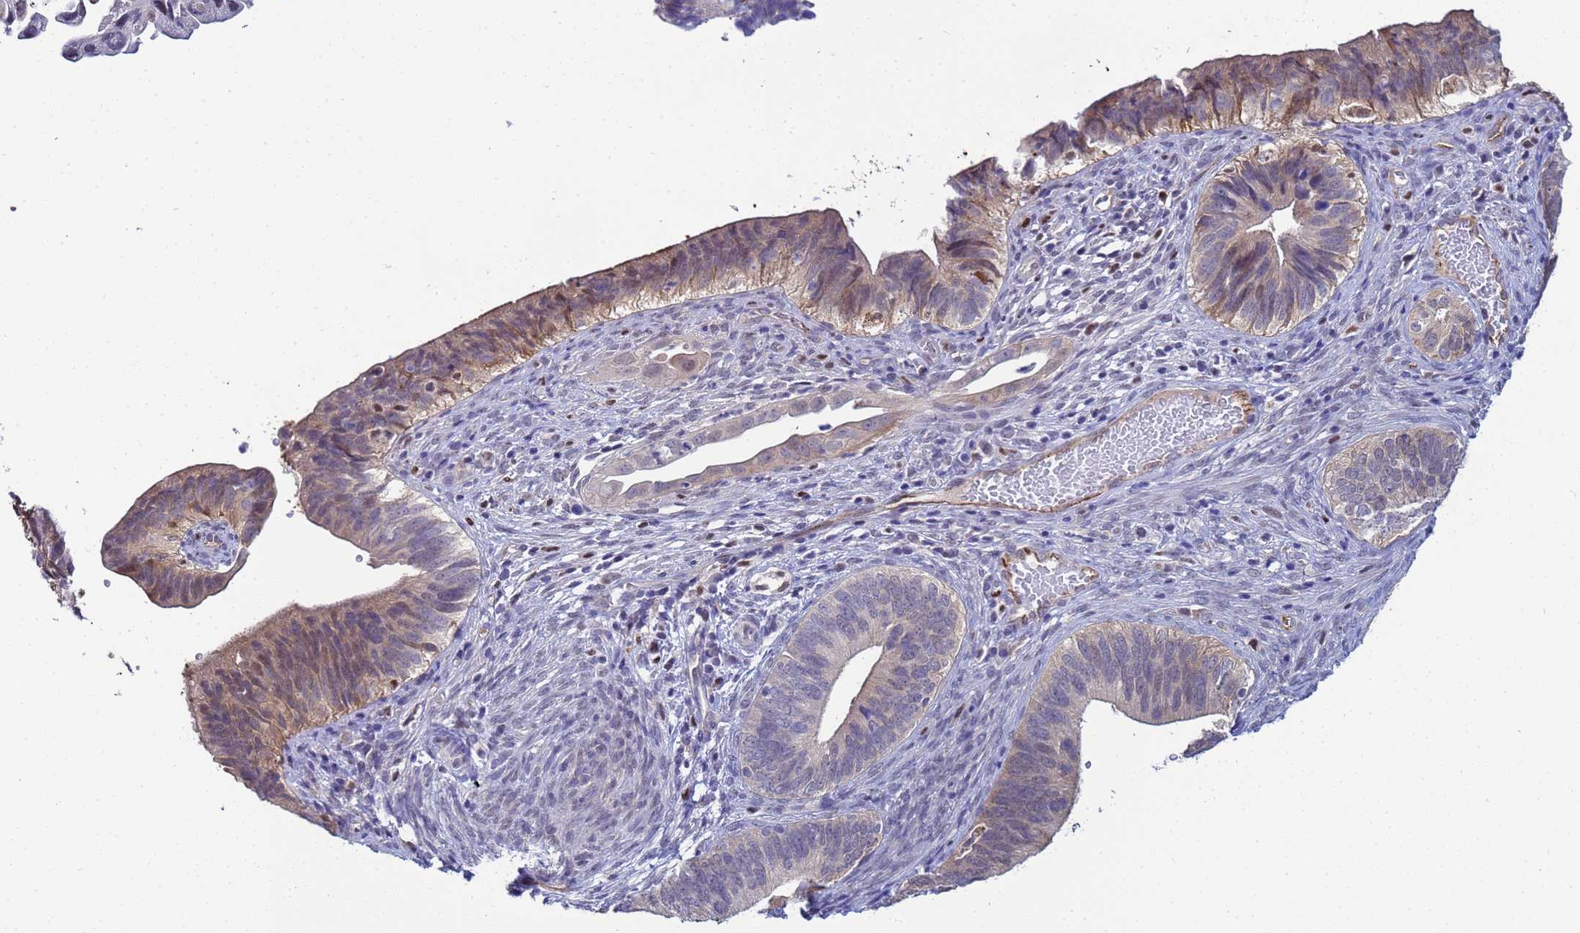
{"staining": {"intensity": "weak", "quantity": "25%-75%", "location": "cytoplasmic/membranous,nuclear"}, "tissue": "cervical cancer", "cell_type": "Tumor cells", "image_type": "cancer", "snomed": [{"axis": "morphology", "description": "Adenocarcinoma, NOS"}, {"axis": "topography", "description": "Cervix"}], "caption": "Adenocarcinoma (cervical) stained with DAB immunohistochemistry reveals low levels of weak cytoplasmic/membranous and nuclear staining in approximately 25%-75% of tumor cells. (brown staining indicates protein expression, while blue staining denotes nuclei).", "gene": "SLC25A37", "patient": {"sex": "female", "age": 42}}